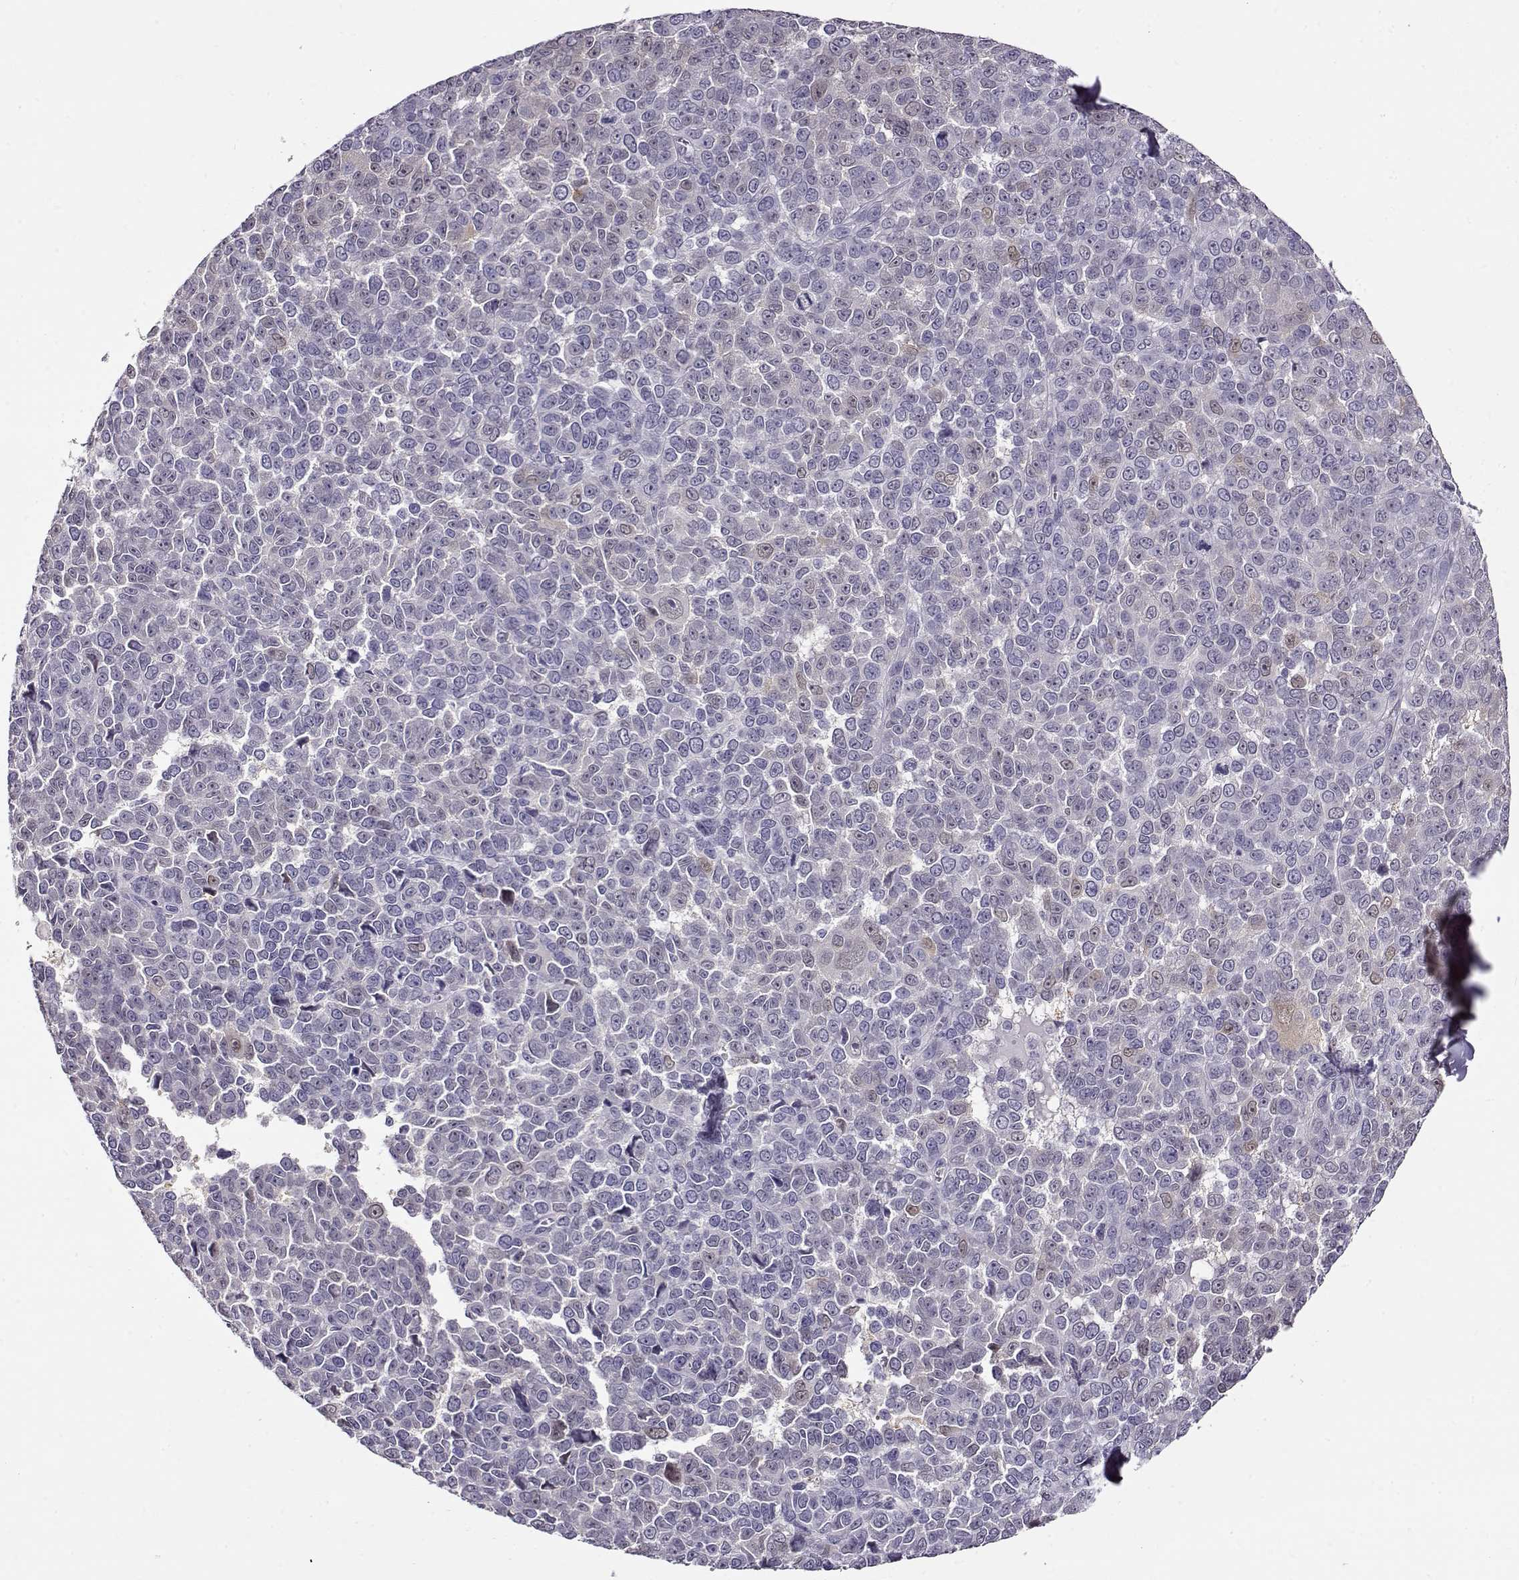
{"staining": {"intensity": "negative", "quantity": "none", "location": "none"}, "tissue": "melanoma", "cell_type": "Tumor cells", "image_type": "cancer", "snomed": [{"axis": "morphology", "description": "Malignant melanoma, NOS"}, {"axis": "topography", "description": "Skin"}], "caption": "Immunohistochemistry (IHC) photomicrograph of neoplastic tissue: melanoma stained with DAB (3,3'-diaminobenzidine) displays no significant protein expression in tumor cells.", "gene": "CCR8", "patient": {"sex": "female", "age": 95}}